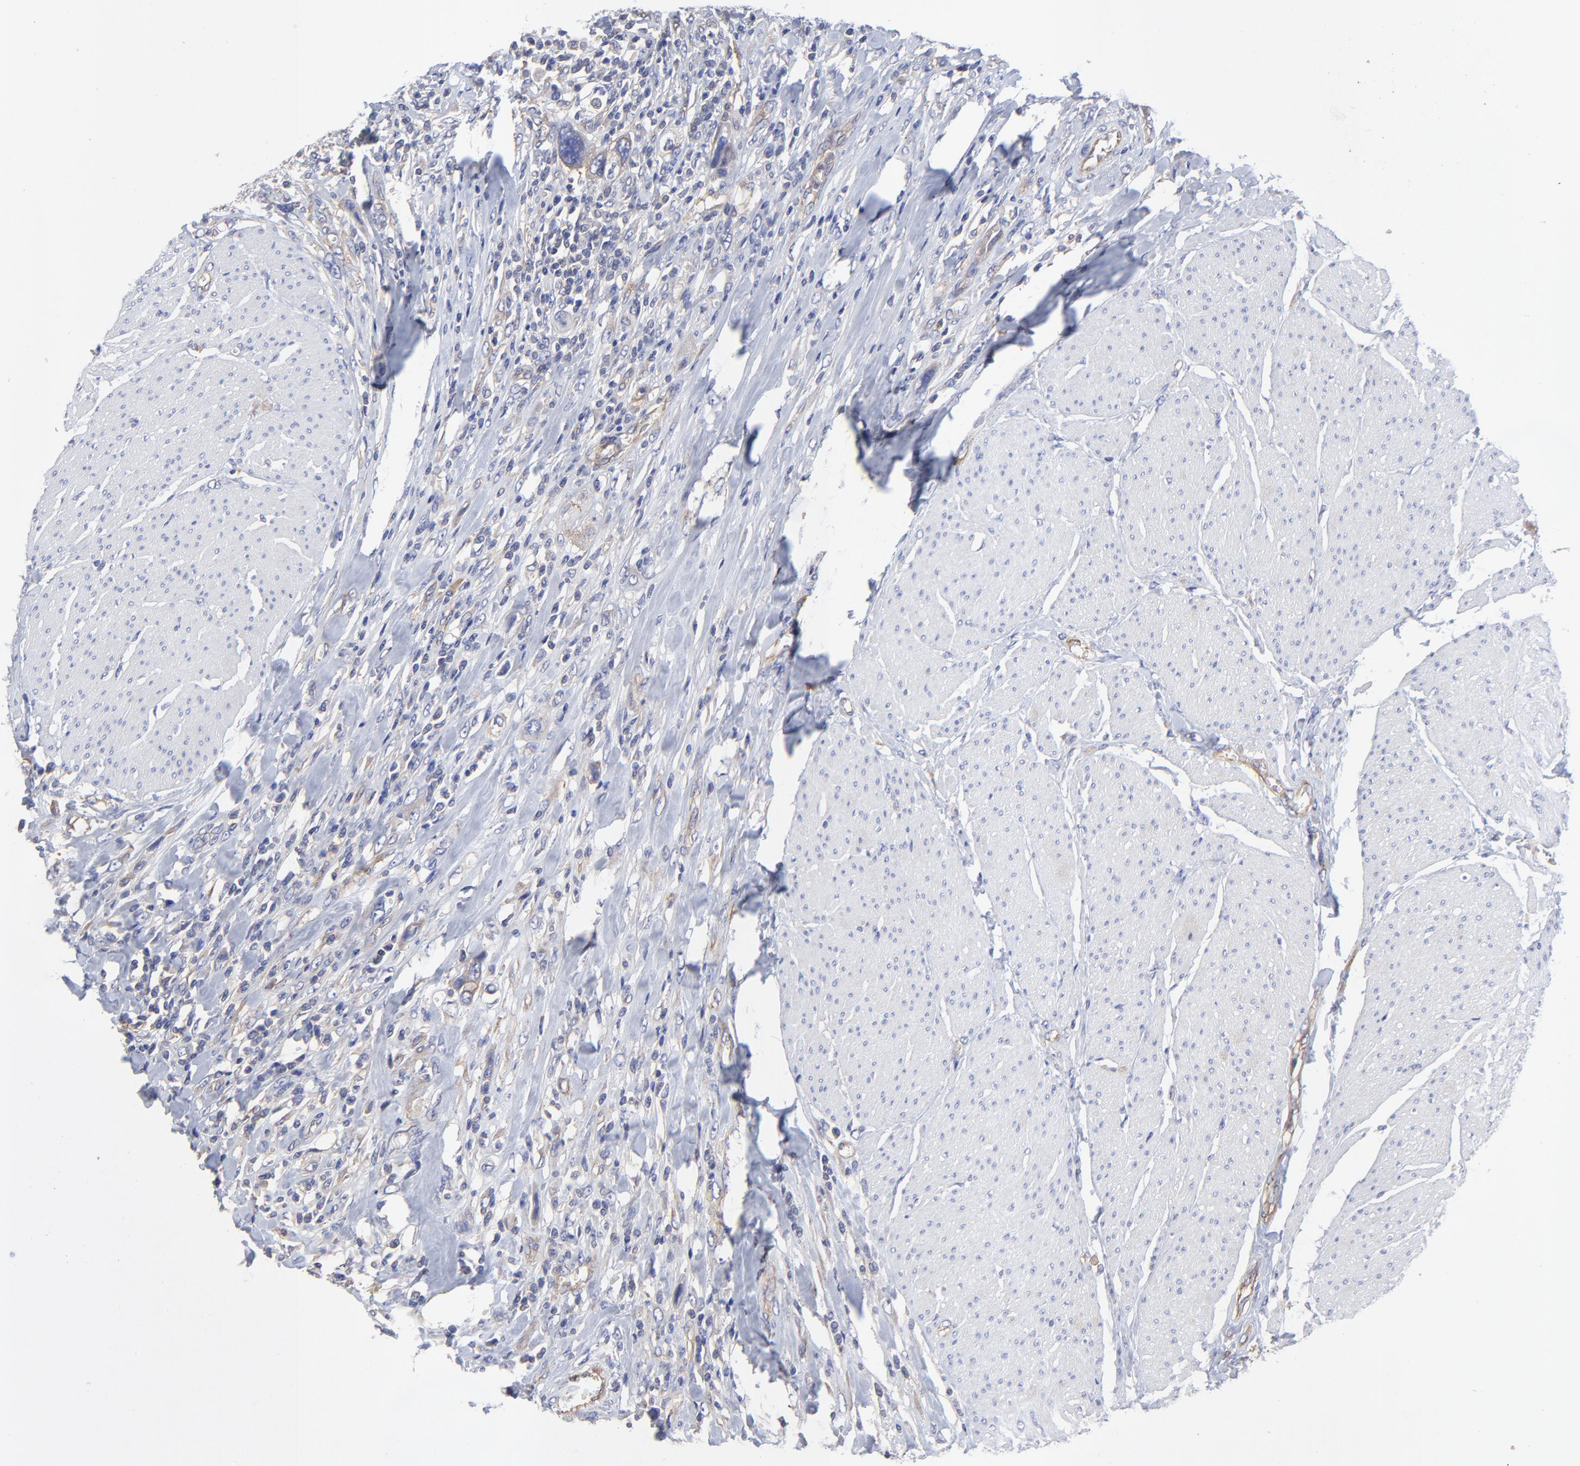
{"staining": {"intensity": "weak", "quantity": "<25%", "location": "cytoplasmic/membranous"}, "tissue": "urothelial cancer", "cell_type": "Tumor cells", "image_type": "cancer", "snomed": [{"axis": "morphology", "description": "Urothelial carcinoma, High grade"}, {"axis": "topography", "description": "Urinary bladder"}], "caption": "Tumor cells are negative for brown protein staining in urothelial cancer.", "gene": "SULF2", "patient": {"sex": "male", "age": 50}}